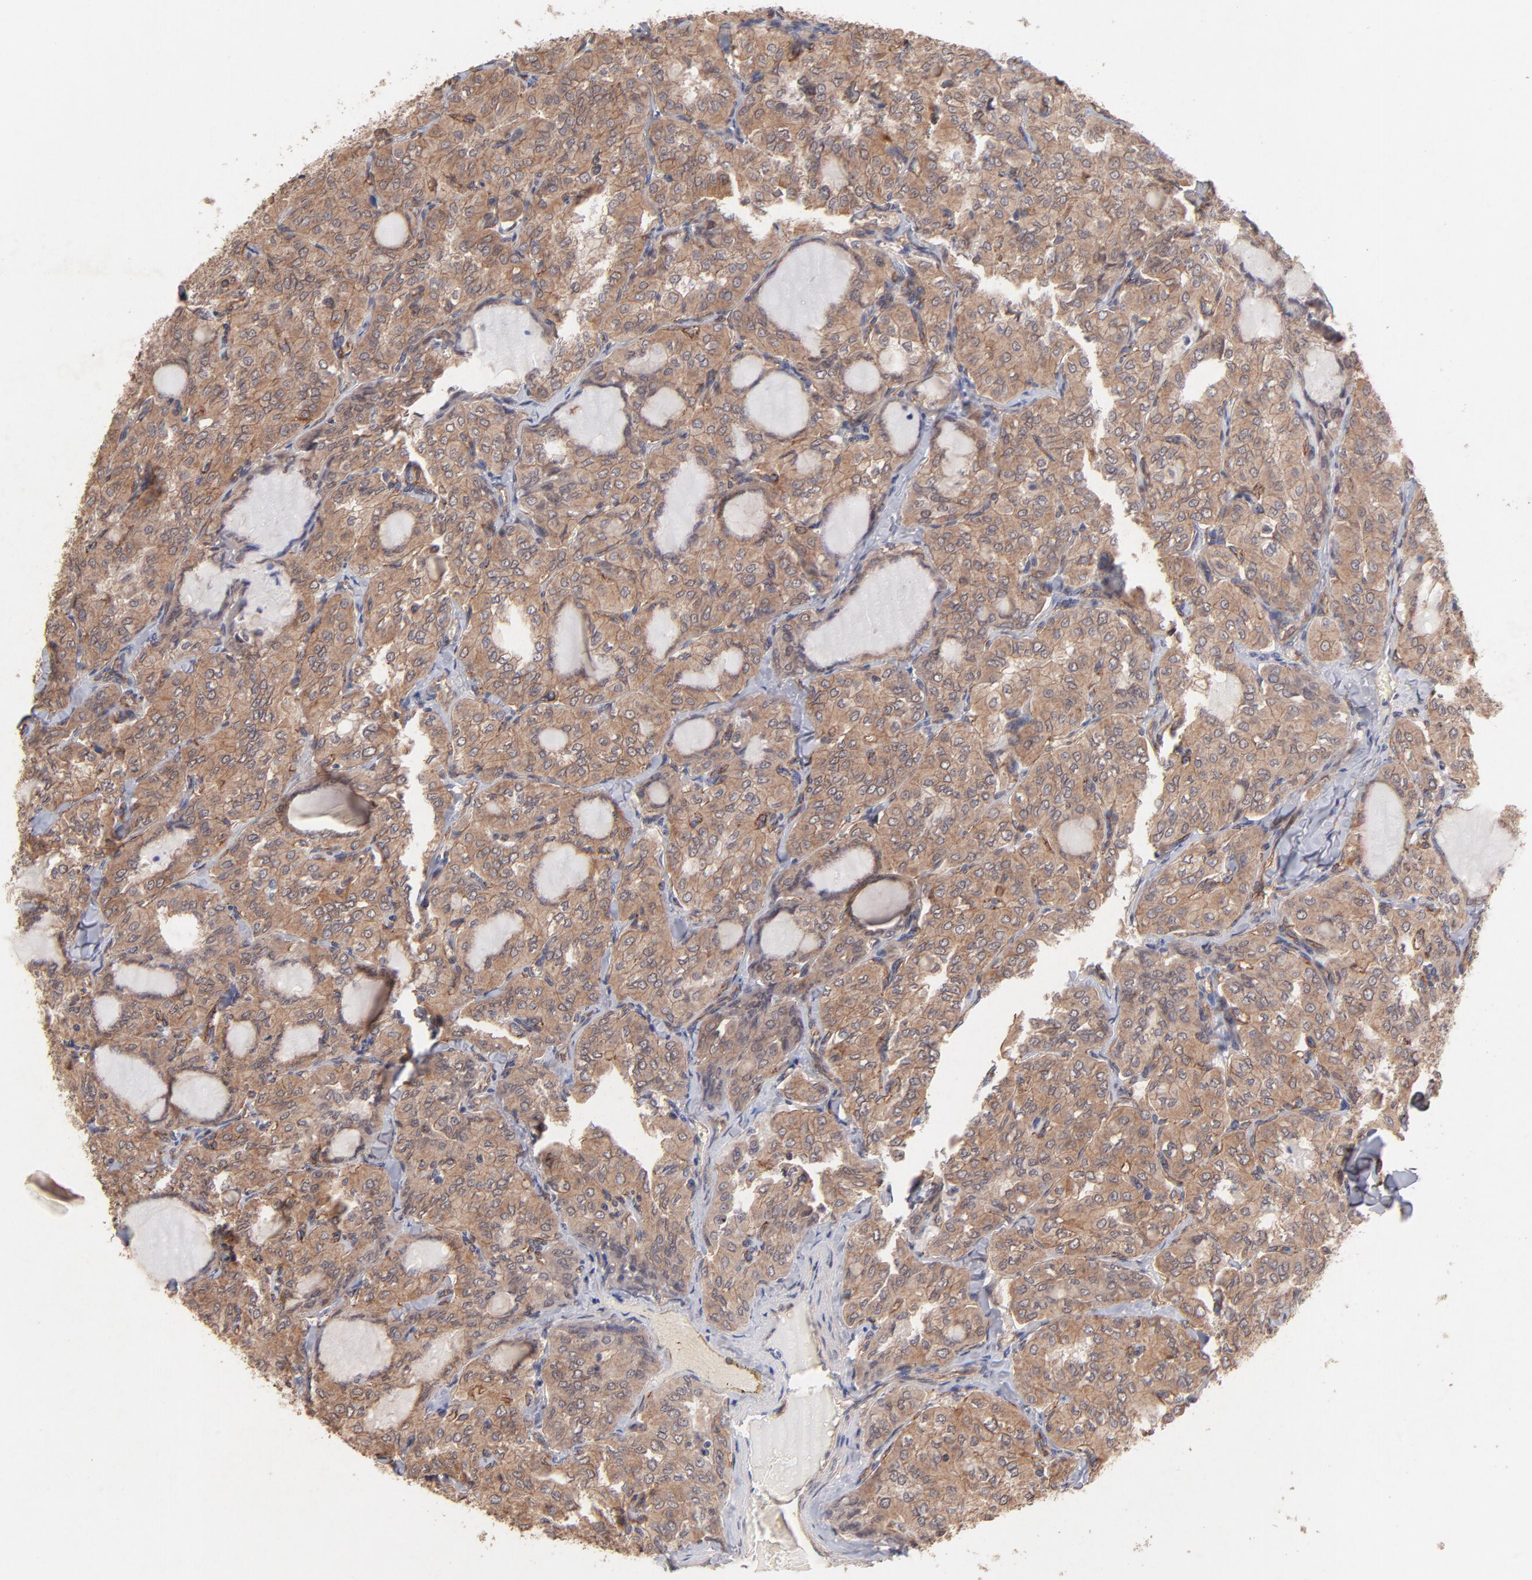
{"staining": {"intensity": "moderate", "quantity": ">75%", "location": "cytoplasmic/membranous"}, "tissue": "thyroid cancer", "cell_type": "Tumor cells", "image_type": "cancer", "snomed": [{"axis": "morphology", "description": "Papillary adenocarcinoma, NOS"}, {"axis": "topography", "description": "Thyroid gland"}], "caption": "Immunohistochemical staining of thyroid cancer (papillary adenocarcinoma) displays moderate cytoplasmic/membranous protein positivity in about >75% of tumor cells. (brown staining indicates protein expression, while blue staining denotes nuclei).", "gene": "STAP2", "patient": {"sex": "male", "age": 20}}